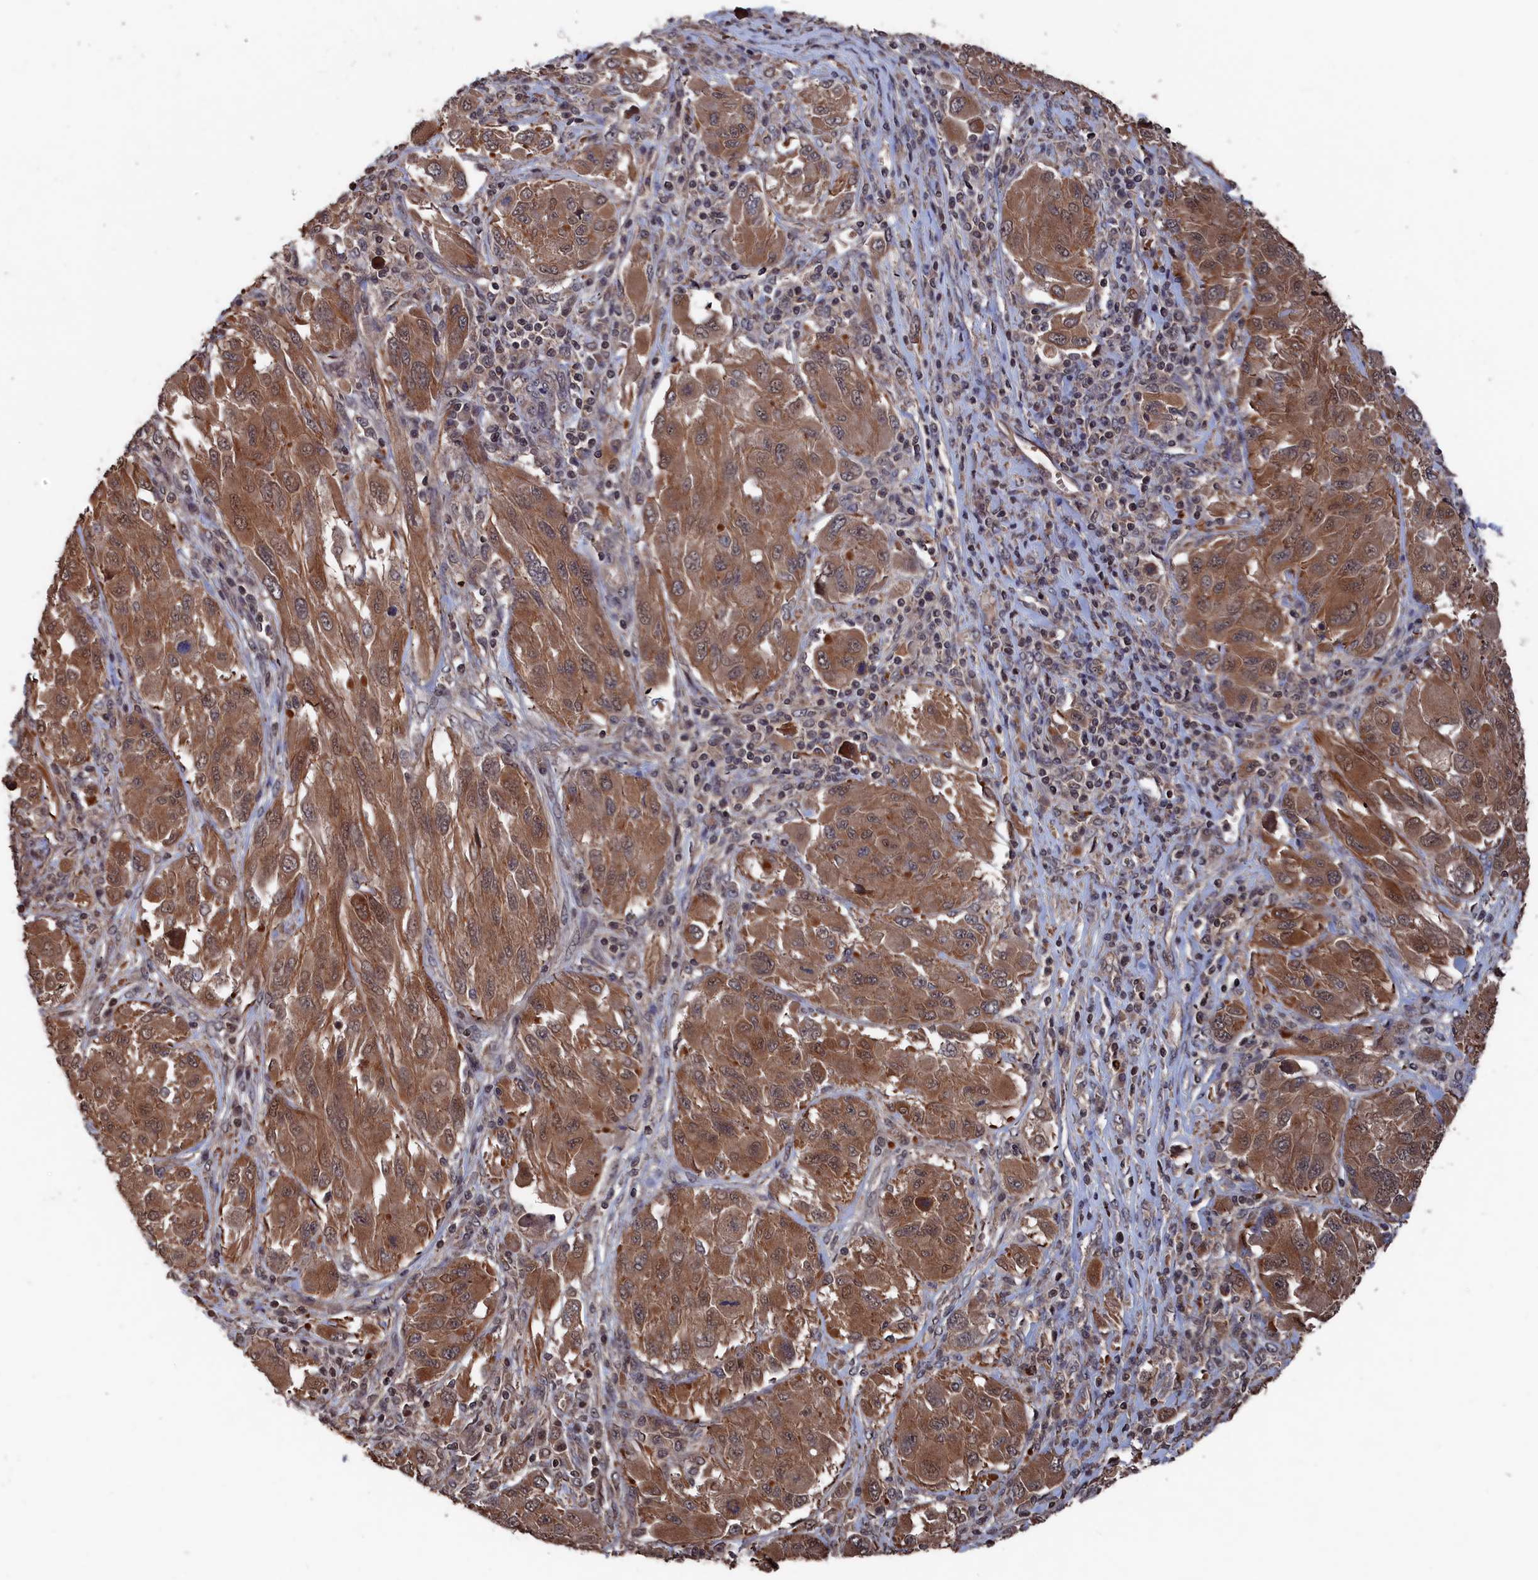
{"staining": {"intensity": "moderate", "quantity": ">75%", "location": "cytoplasmic/membranous,nuclear"}, "tissue": "melanoma", "cell_type": "Tumor cells", "image_type": "cancer", "snomed": [{"axis": "morphology", "description": "Malignant melanoma, NOS"}, {"axis": "topography", "description": "Skin"}], "caption": "Protein expression analysis of melanoma shows moderate cytoplasmic/membranous and nuclear expression in about >75% of tumor cells. (Brightfield microscopy of DAB IHC at high magnification).", "gene": "PDE12", "patient": {"sex": "female", "age": 91}}